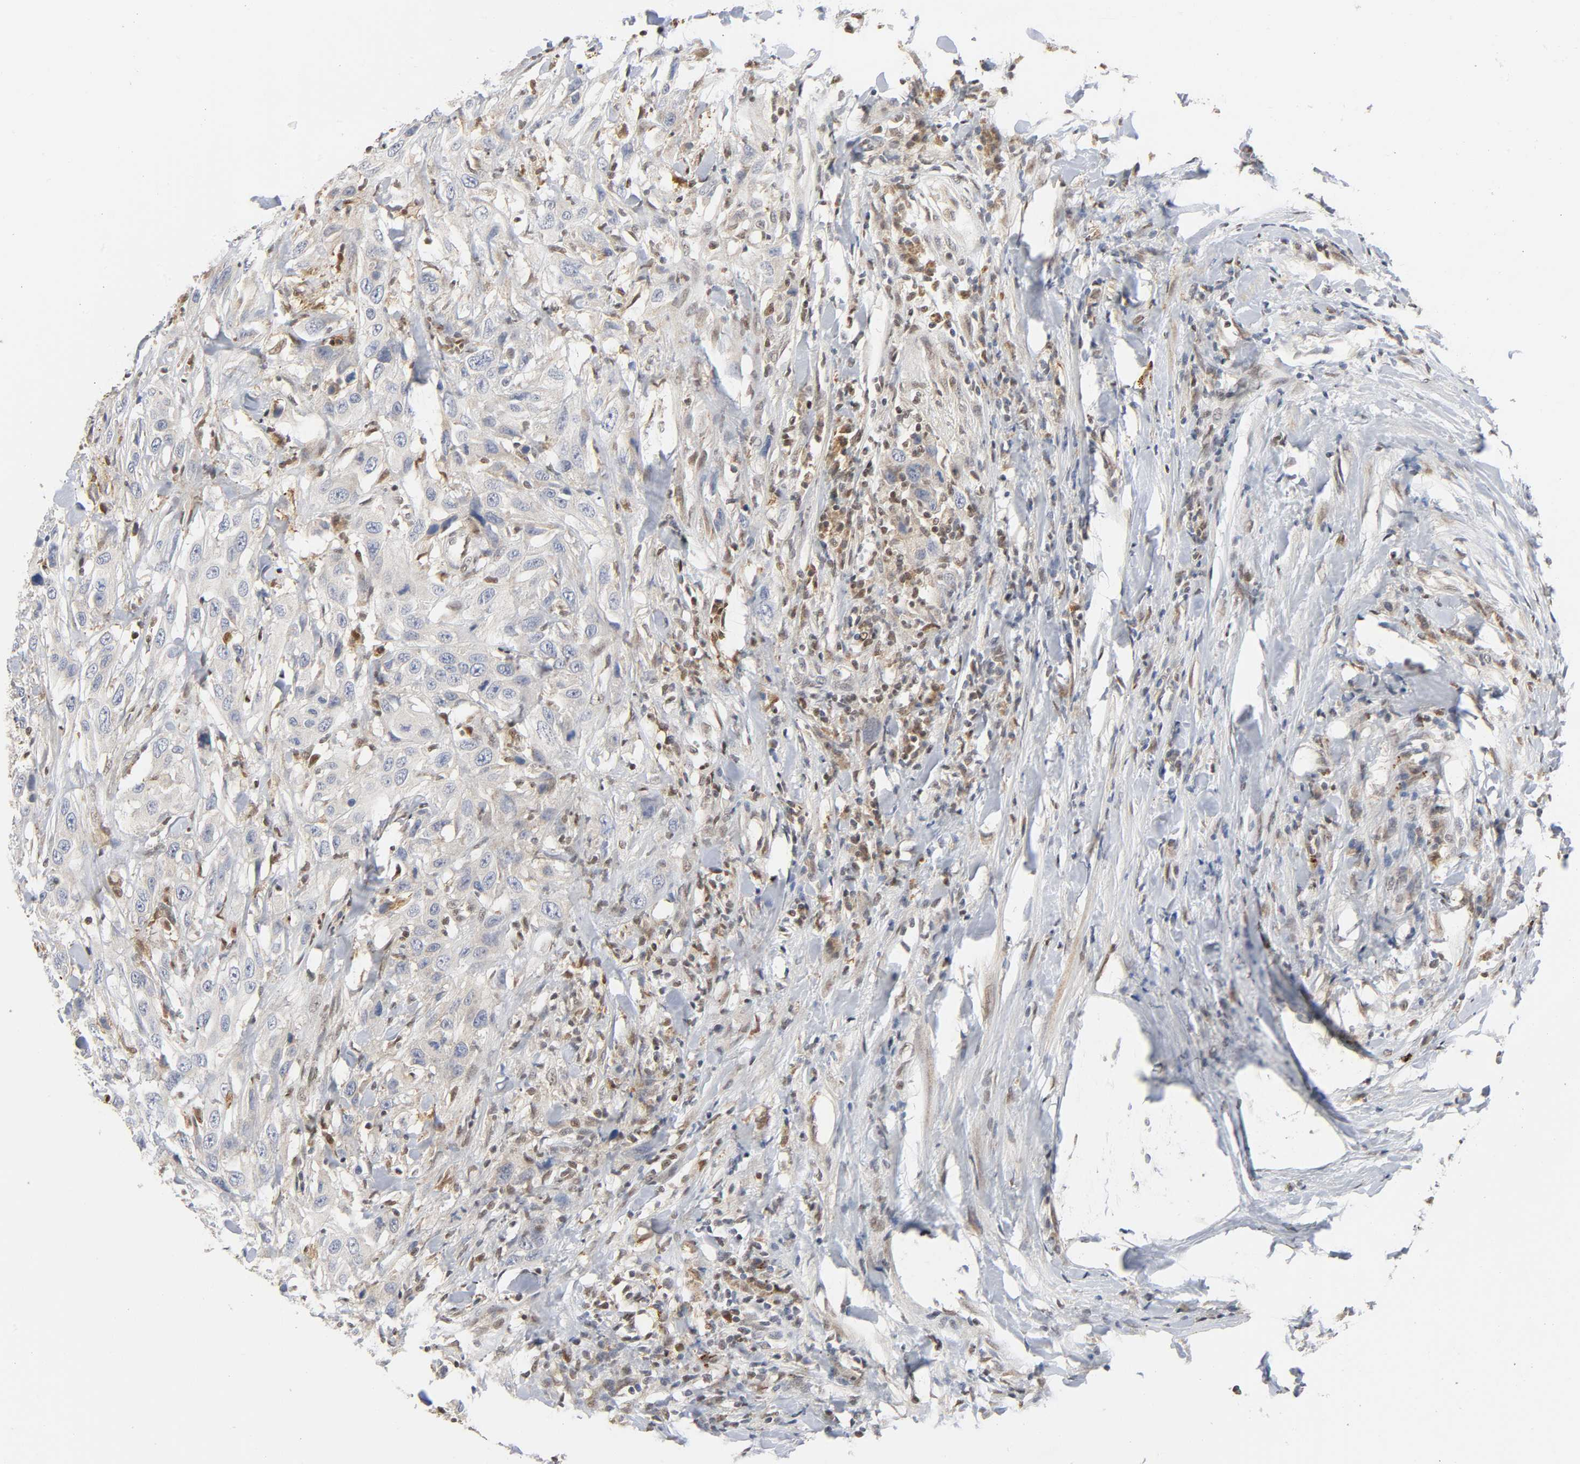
{"staining": {"intensity": "negative", "quantity": "none", "location": "none"}, "tissue": "urothelial cancer", "cell_type": "Tumor cells", "image_type": "cancer", "snomed": [{"axis": "morphology", "description": "Urothelial carcinoma, High grade"}, {"axis": "topography", "description": "Urinary bladder"}], "caption": "An image of human urothelial cancer is negative for staining in tumor cells.", "gene": "KAT2B", "patient": {"sex": "male", "age": 61}}